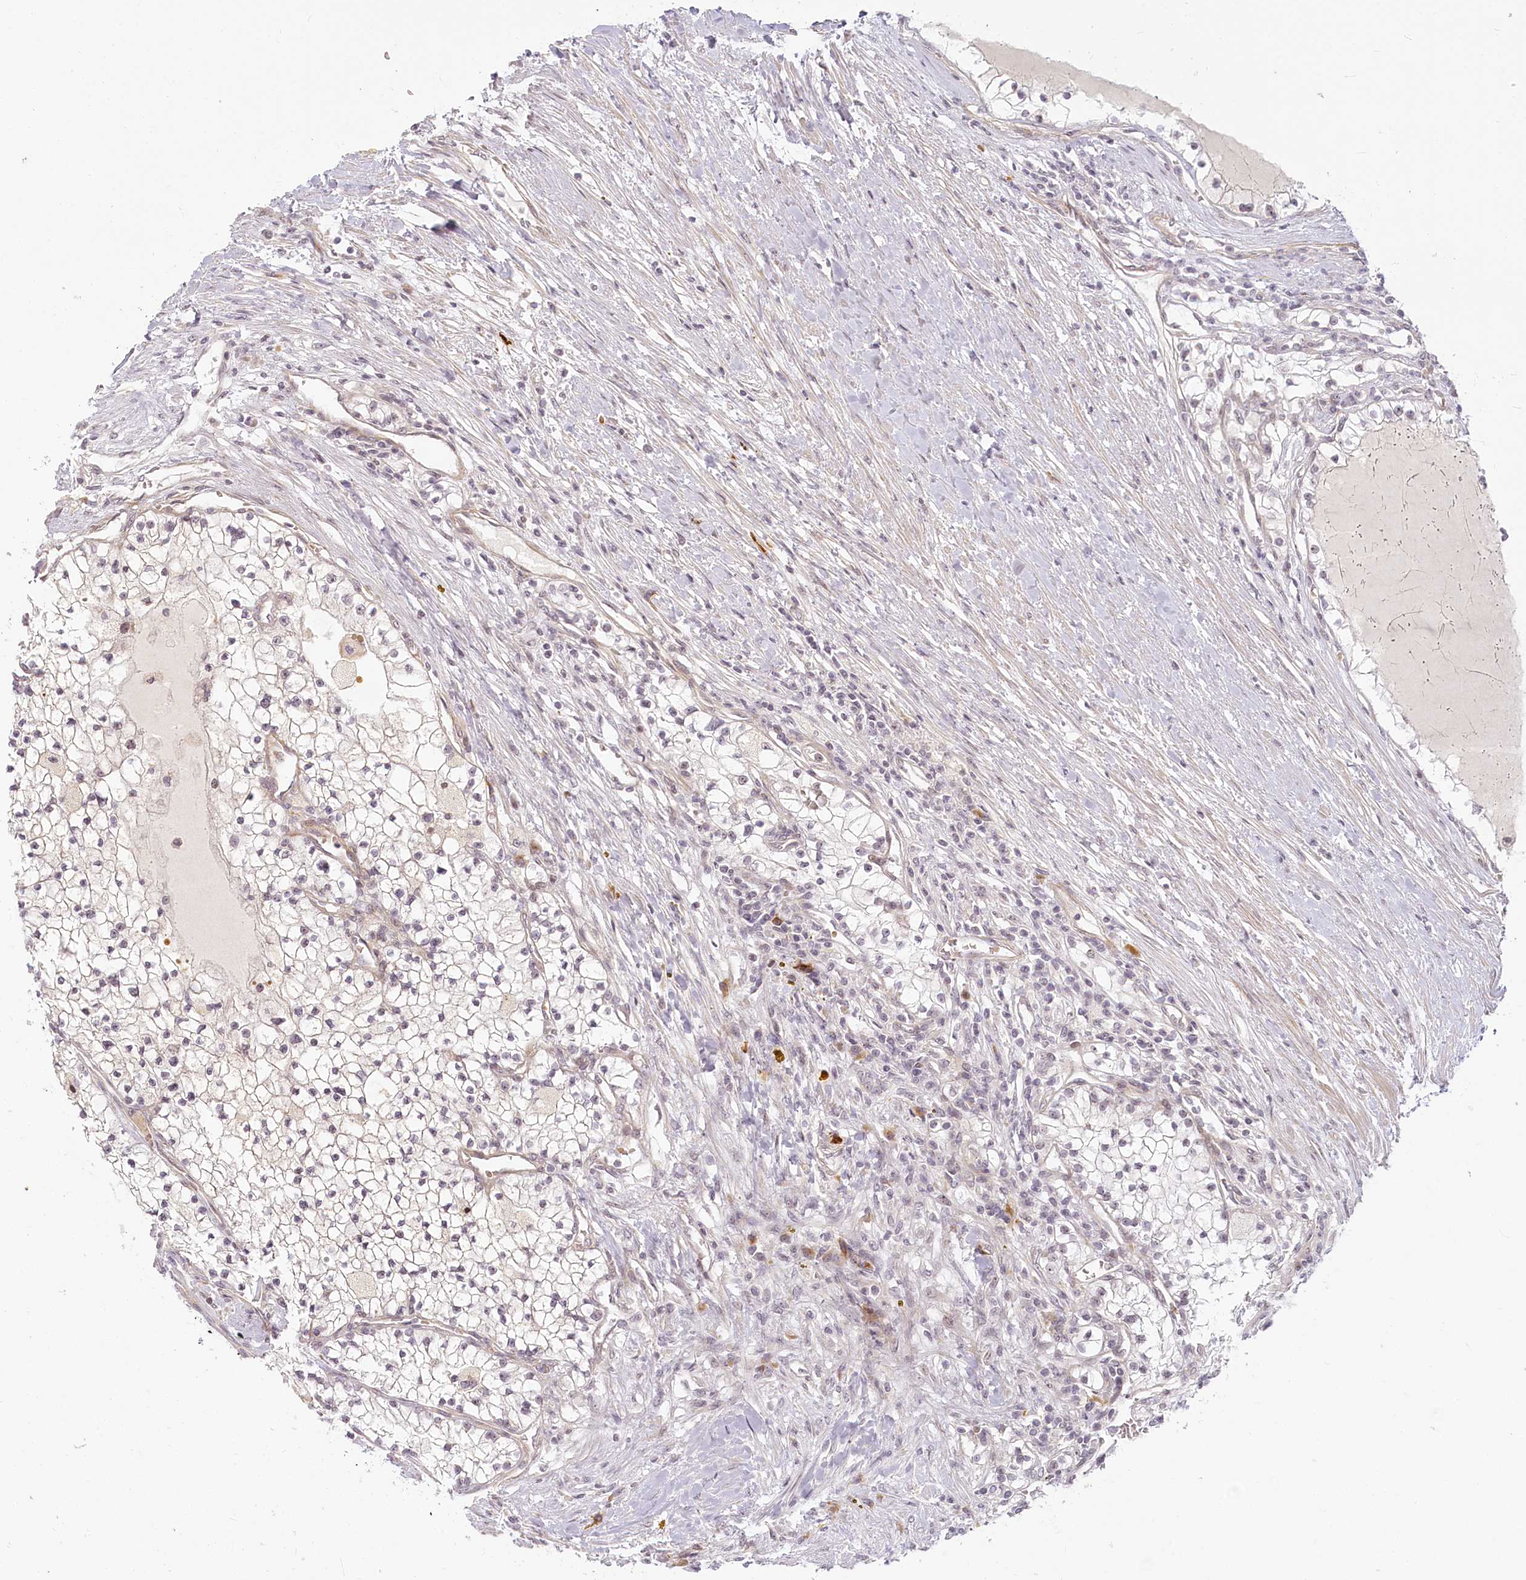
{"staining": {"intensity": "negative", "quantity": "none", "location": "none"}, "tissue": "renal cancer", "cell_type": "Tumor cells", "image_type": "cancer", "snomed": [{"axis": "morphology", "description": "Normal tissue, NOS"}, {"axis": "morphology", "description": "Adenocarcinoma, NOS"}, {"axis": "topography", "description": "Kidney"}], "caption": "Immunohistochemistry micrograph of neoplastic tissue: human renal adenocarcinoma stained with DAB (3,3'-diaminobenzidine) reveals no significant protein staining in tumor cells.", "gene": "EXOSC7", "patient": {"sex": "male", "age": 68}}